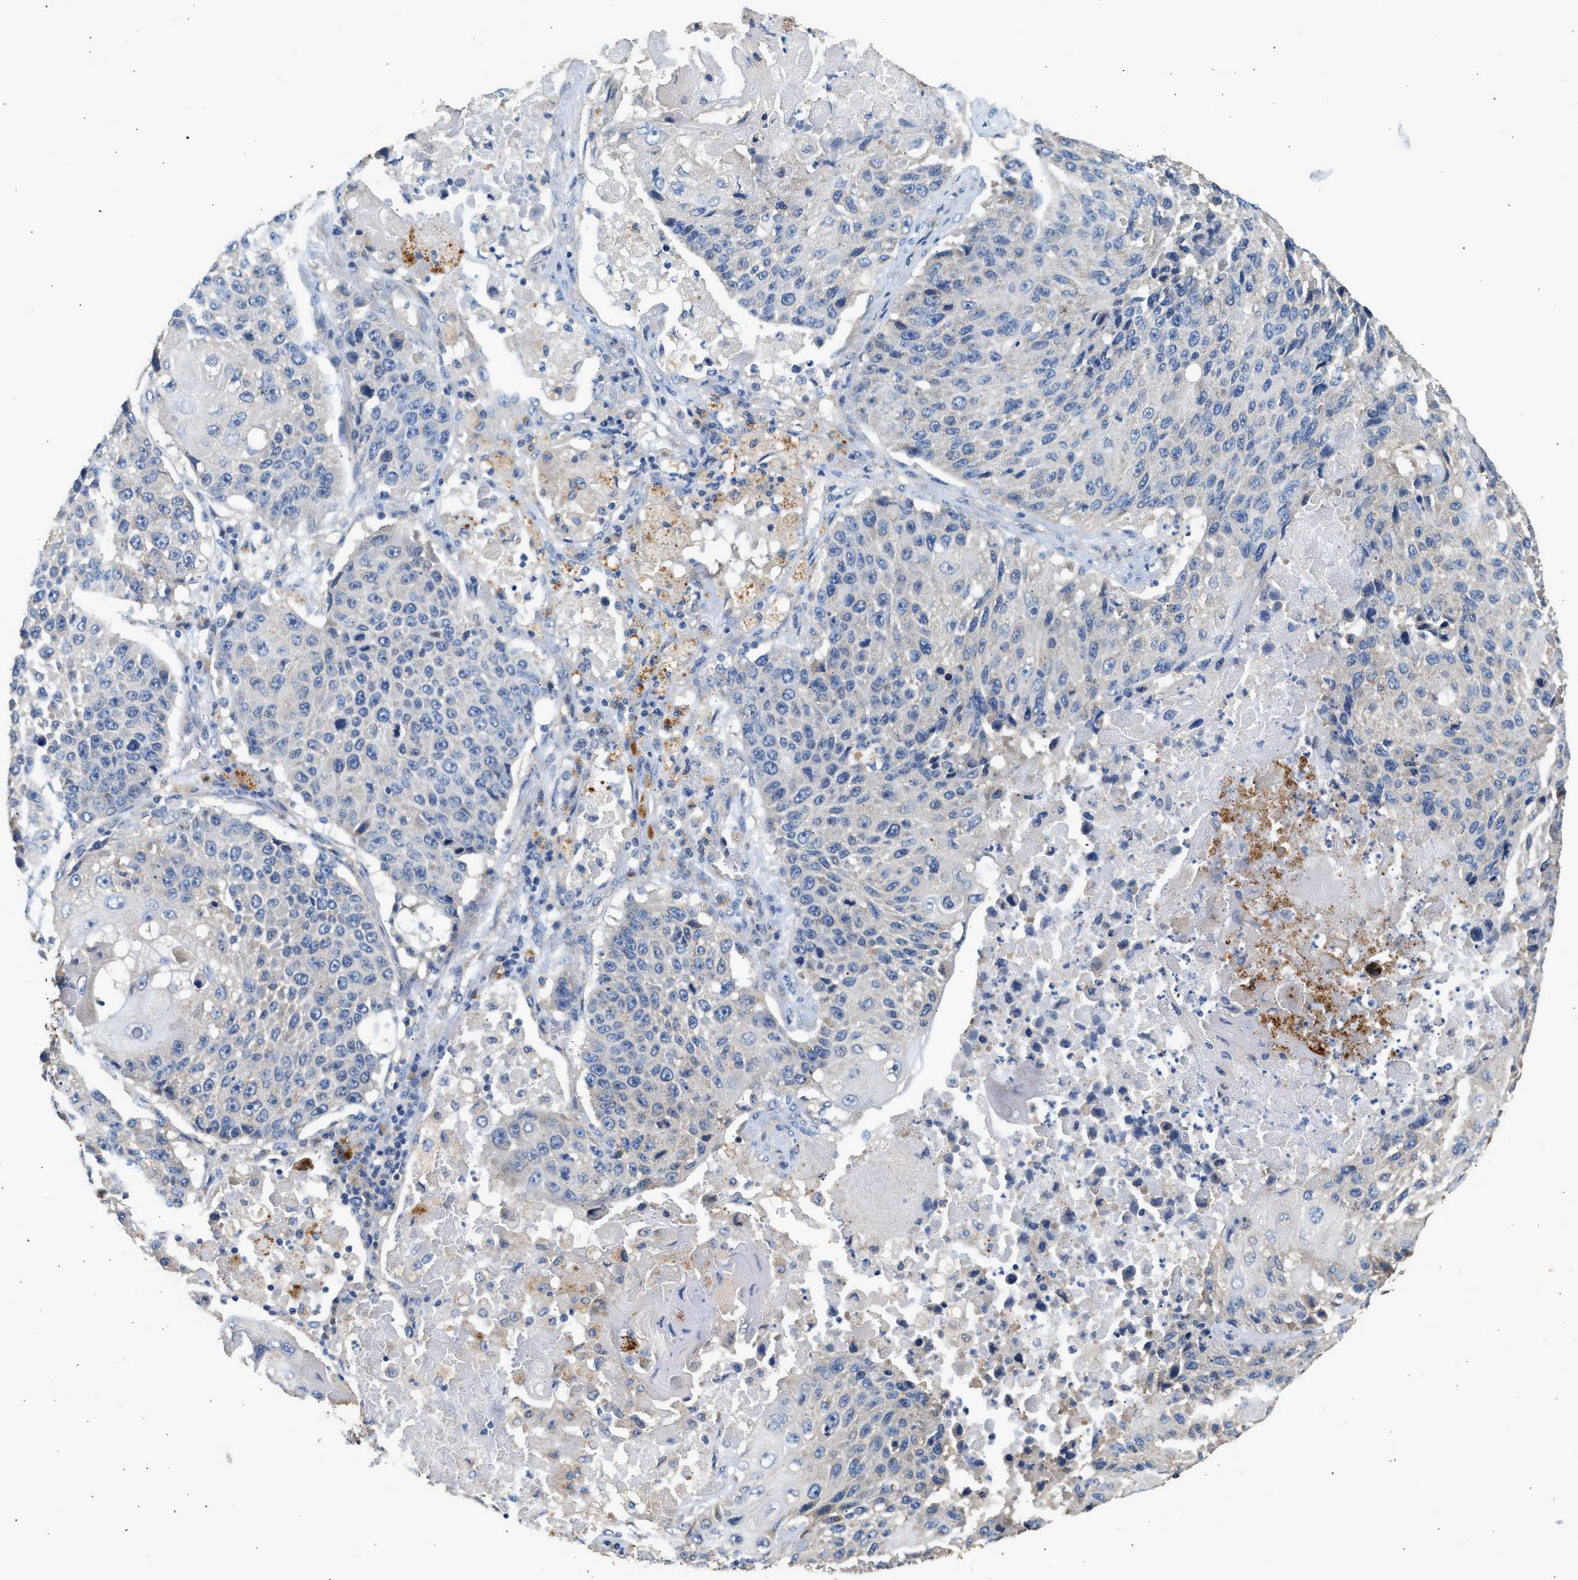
{"staining": {"intensity": "negative", "quantity": "none", "location": "none"}, "tissue": "lung cancer", "cell_type": "Tumor cells", "image_type": "cancer", "snomed": [{"axis": "morphology", "description": "Squamous cell carcinoma, NOS"}, {"axis": "topography", "description": "Lung"}], "caption": "Immunohistochemical staining of lung cancer (squamous cell carcinoma) demonstrates no significant staining in tumor cells.", "gene": "WDR31", "patient": {"sex": "male", "age": 61}}